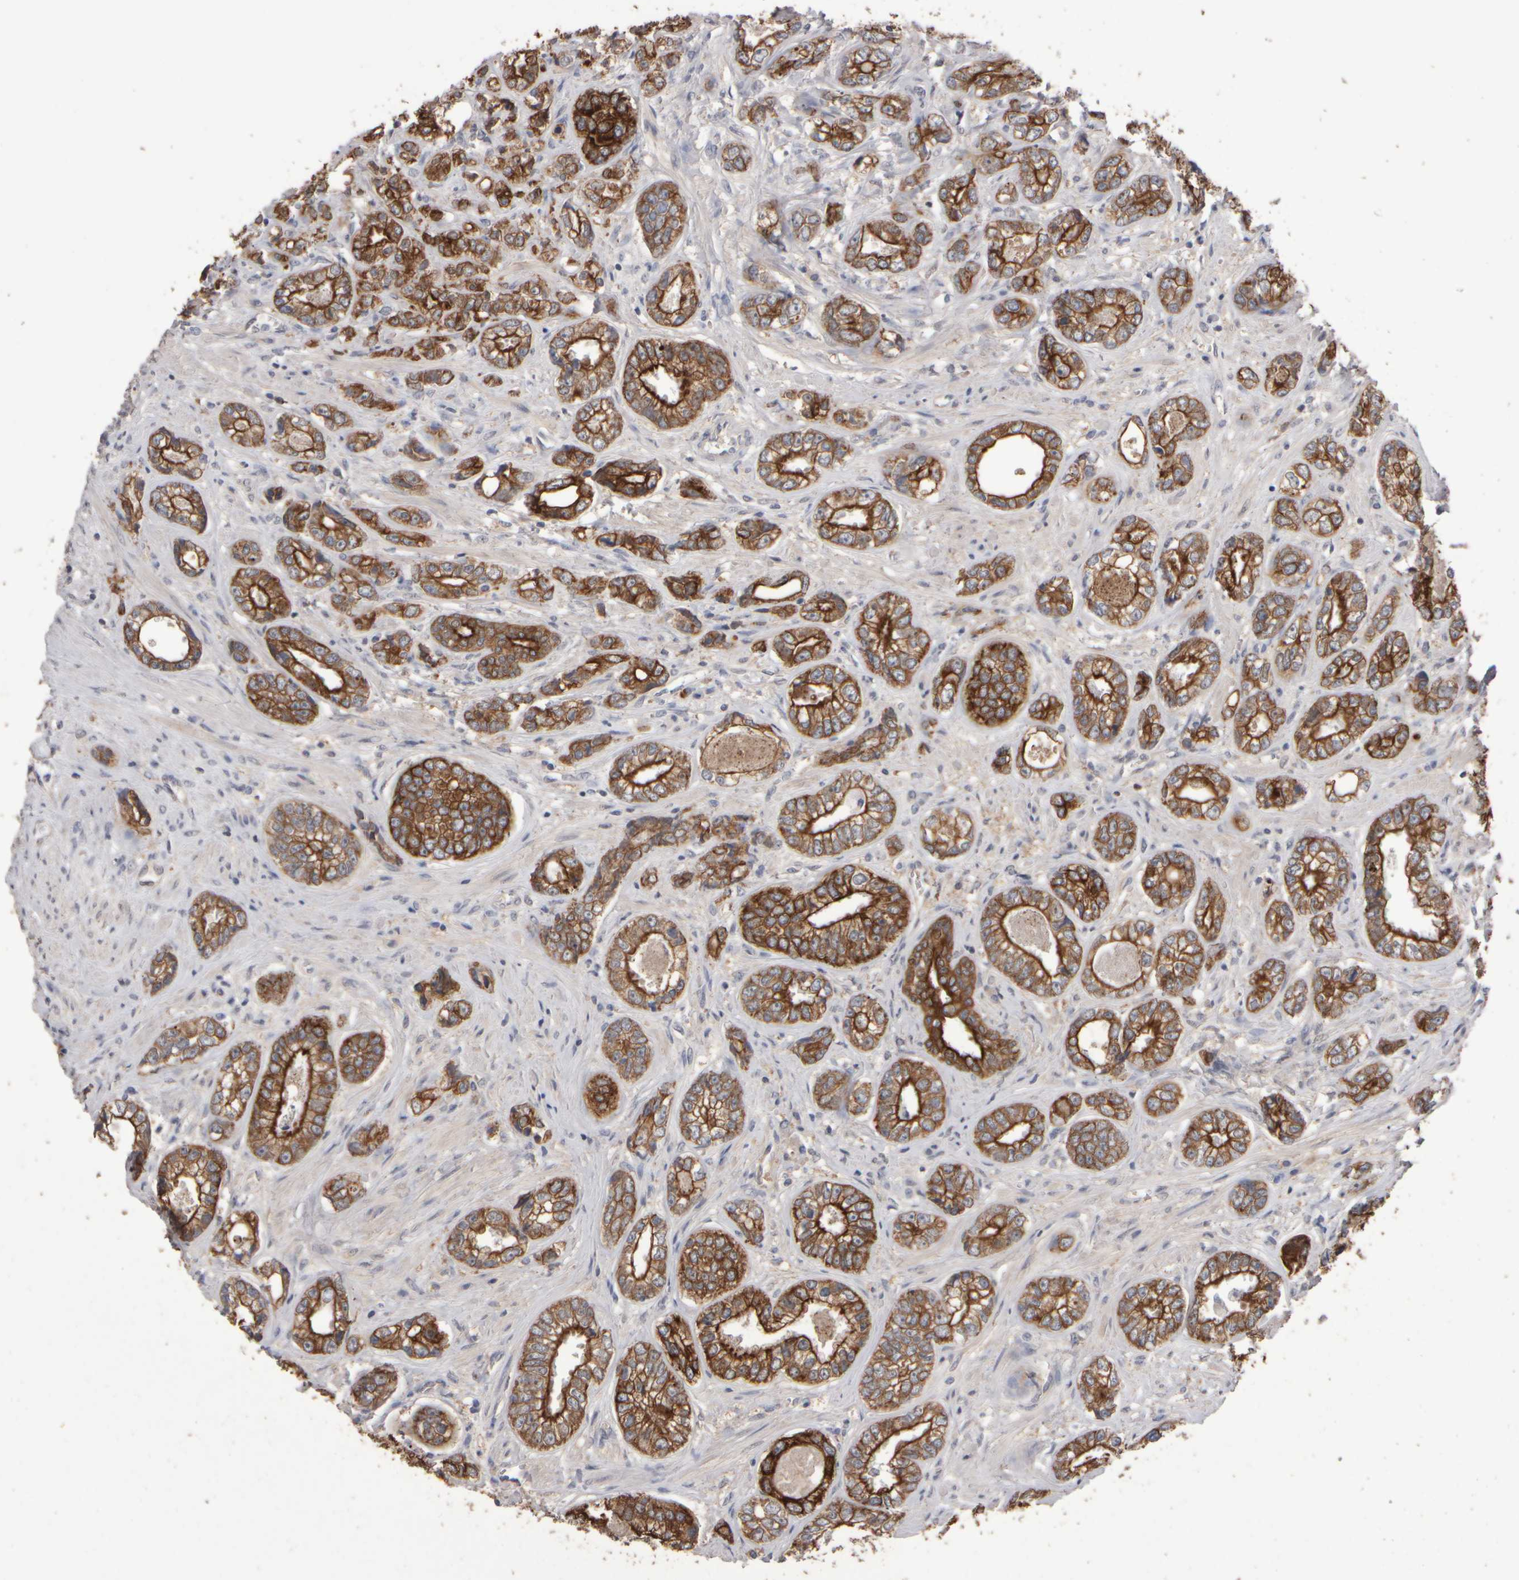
{"staining": {"intensity": "strong", "quantity": ">75%", "location": "cytoplasmic/membranous"}, "tissue": "prostate cancer", "cell_type": "Tumor cells", "image_type": "cancer", "snomed": [{"axis": "morphology", "description": "Adenocarcinoma, High grade"}, {"axis": "topography", "description": "Prostate"}], "caption": "A histopathology image of prostate high-grade adenocarcinoma stained for a protein reveals strong cytoplasmic/membranous brown staining in tumor cells. The staining was performed using DAB (3,3'-diaminobenzidine) to visualize the protein expression in brown, while the nuclei were stained in blue with hematoxylin (Magnification: 20x).", "gene": "EPHX2", "patient": {"sex": "male", "age": 61}}